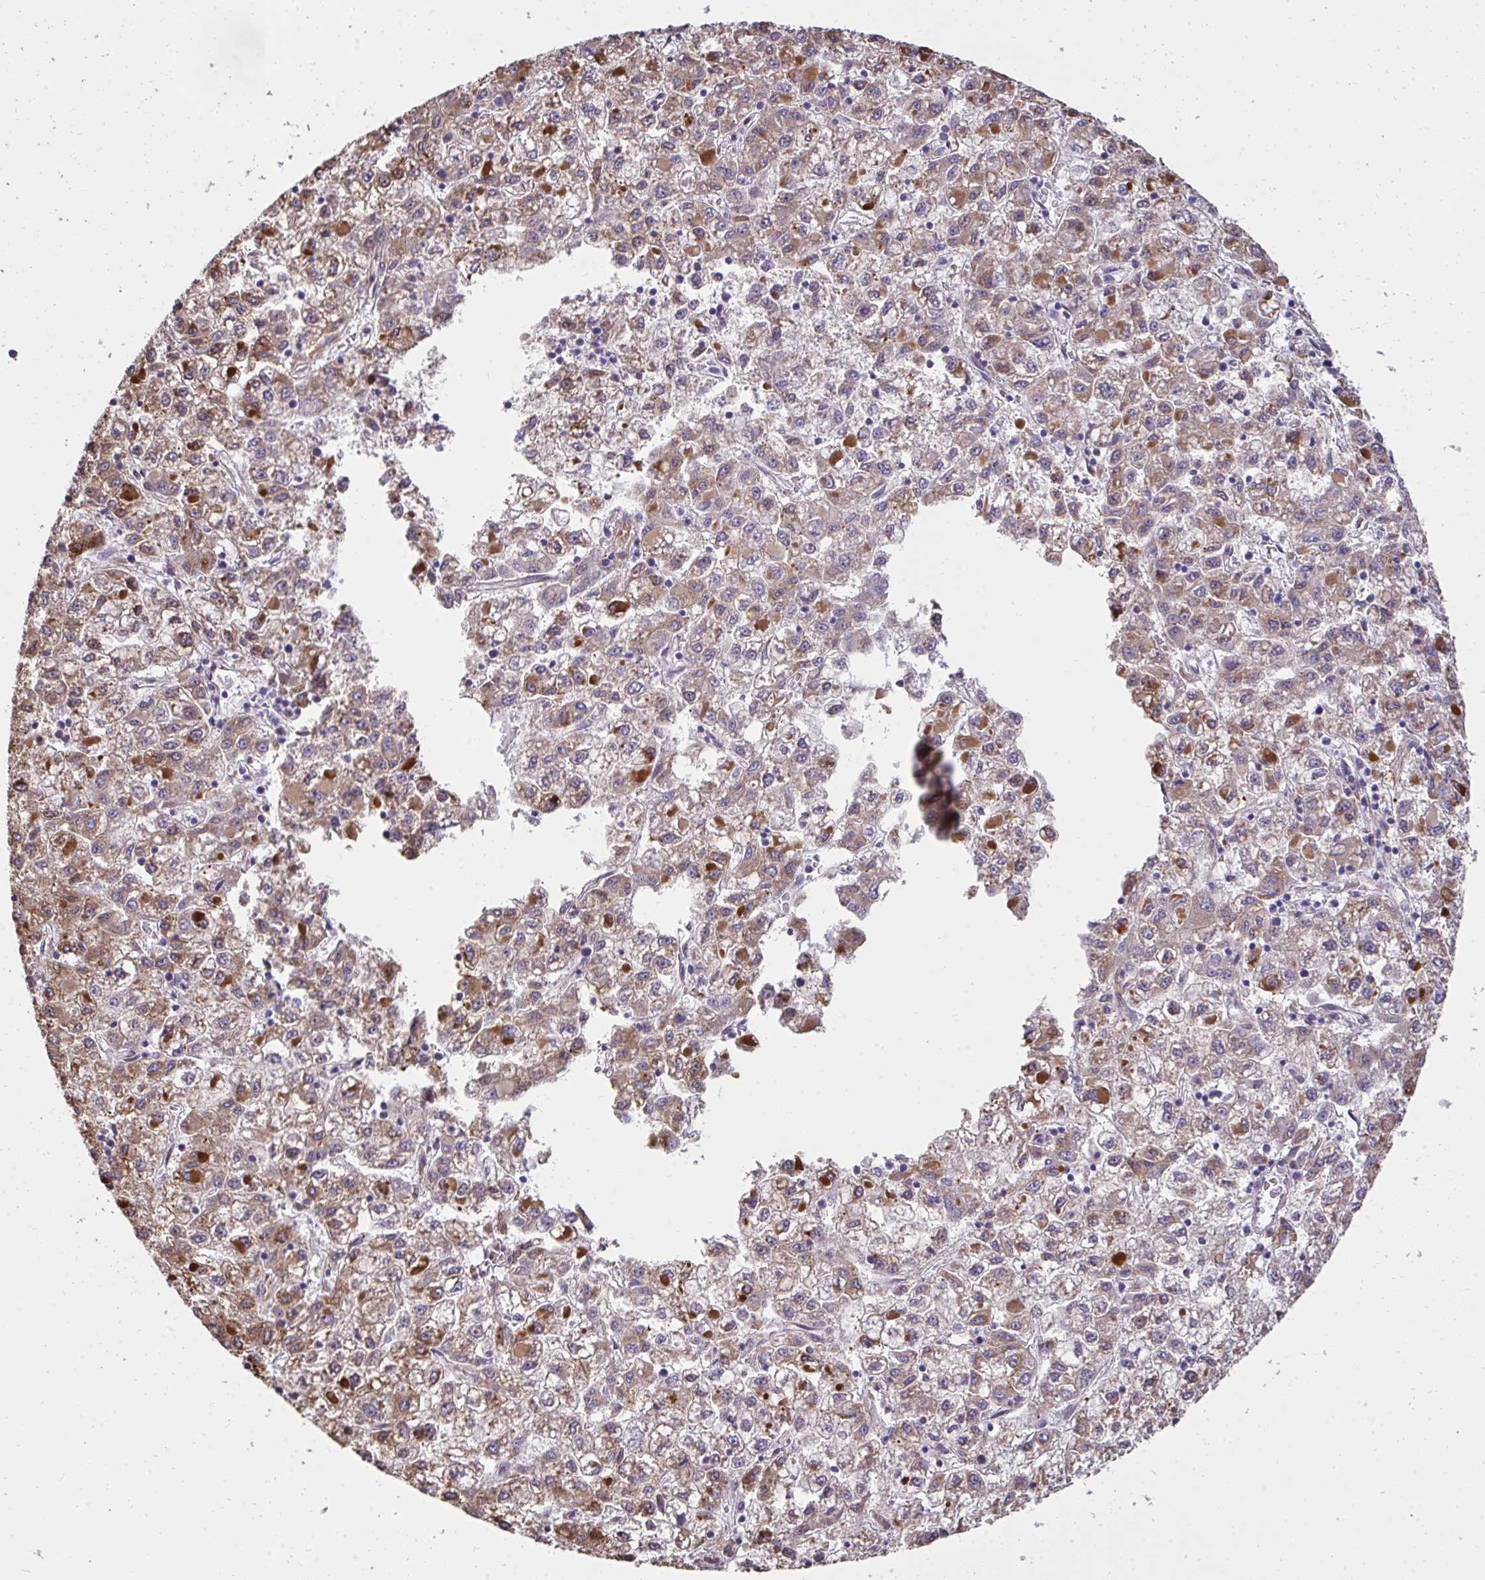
{"staining": {"intensity": "weak", "quantity": "25%-75%", "location": "cytoplasmic/membranous"}, "tissue": "liver cancer", "cell_type": "Tumor cells", "image_type": "cancer", "snomed": [{"axis": "morphology", "description": "Carcinoma, Hepatocellular, NOS"}, {"axis": "topography", "description": "Liver"}], "caption": "High-power microscopy captured an immunohistochemistry (IHC) photomicrograph of hepatocellular carcinoma (liver), revealing weak cytoplasmic/membranous staining in approximately 25%-75% of tumor cells.", "gene": "FIBCD1", "patient": {"sex": "male", "age": 40}}